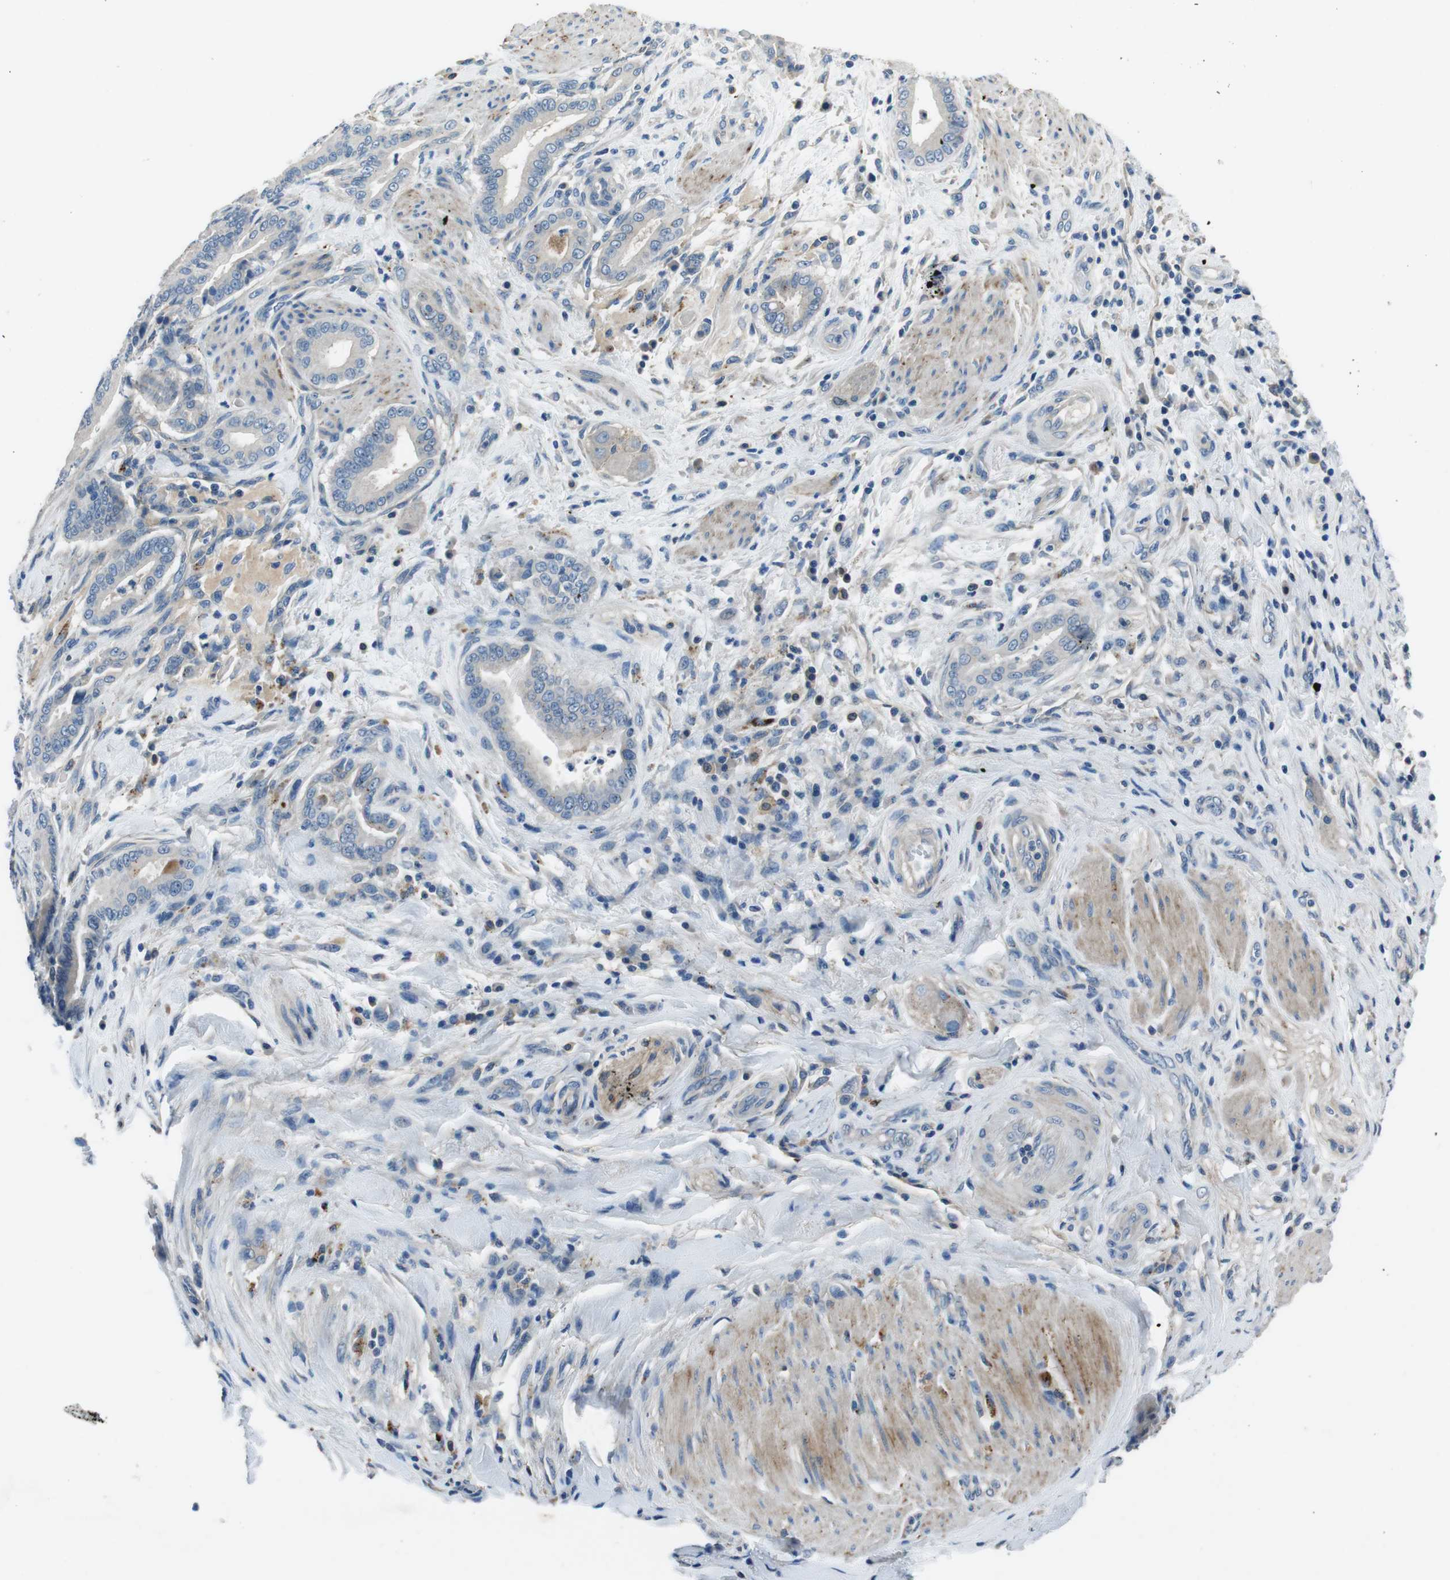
{"staining": {"intensity": "moderate", "quantity": "<25%", "location": "cytoplasmic/membranous"}, "tissue": "pancreatic cancer", "cell_type": "Tumor cells", "image_type": "cancer", "snomed": [{"axis": "morphology", "description": "Normal tissue, NOS"}, {"axis": "morphology", "description": "Adenocarcinoma, NOS"}, {"axis": "topography", "description": "Pancreas"}], "caption": "Protein staining of pancreatic cancer tissue shows moderate cytoplasmic/membranous positivity in approximately <25% of tumor cells.", "gene": "TULP3", "patient": {"sex": "male", "age": 63}}